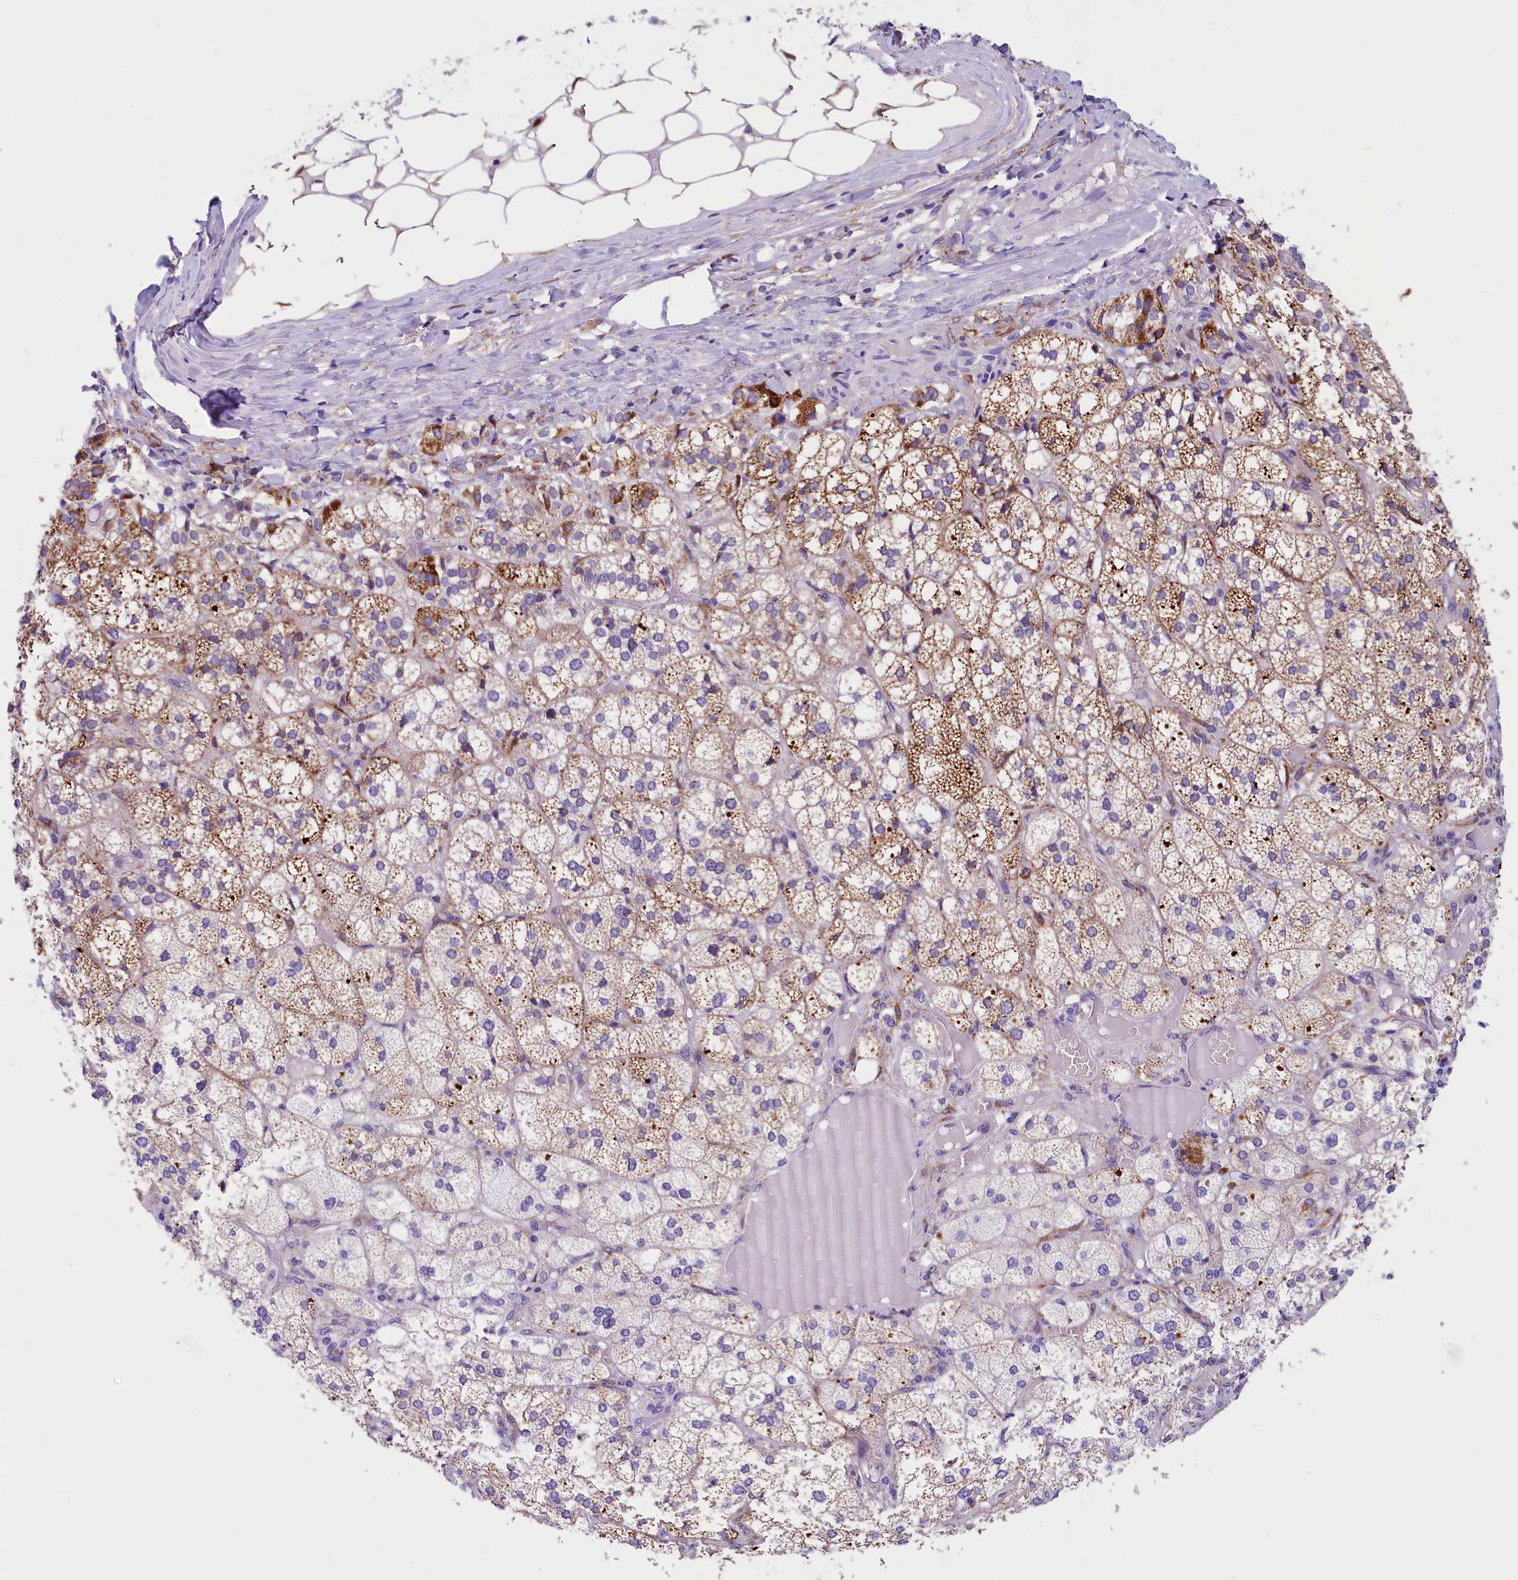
{"staining": {"intensity": "moderate", "quantity": ">75%", "location": "cytoplasmic/membranous"}, "tissue": "adrenal gland", "cell_type": "Glandular cells", "image_type": "normal", "snomed": [{"axis": "morphology", "description": "Normal tissue, NOS"}, {"axis": "topography", "description": "Adrenal gland"}], "caption": "Moderate cytoplasmic/membranous expression is appreciated in approximately >75% of glandular cells in benign adrenal gland. The protein is stained brown, and the nuclei are stained in blue (DAB IHC with brightfield microscopy, high magnification).", "gene": "ABAT", "patient": {"sex": "female", "age": 61}}